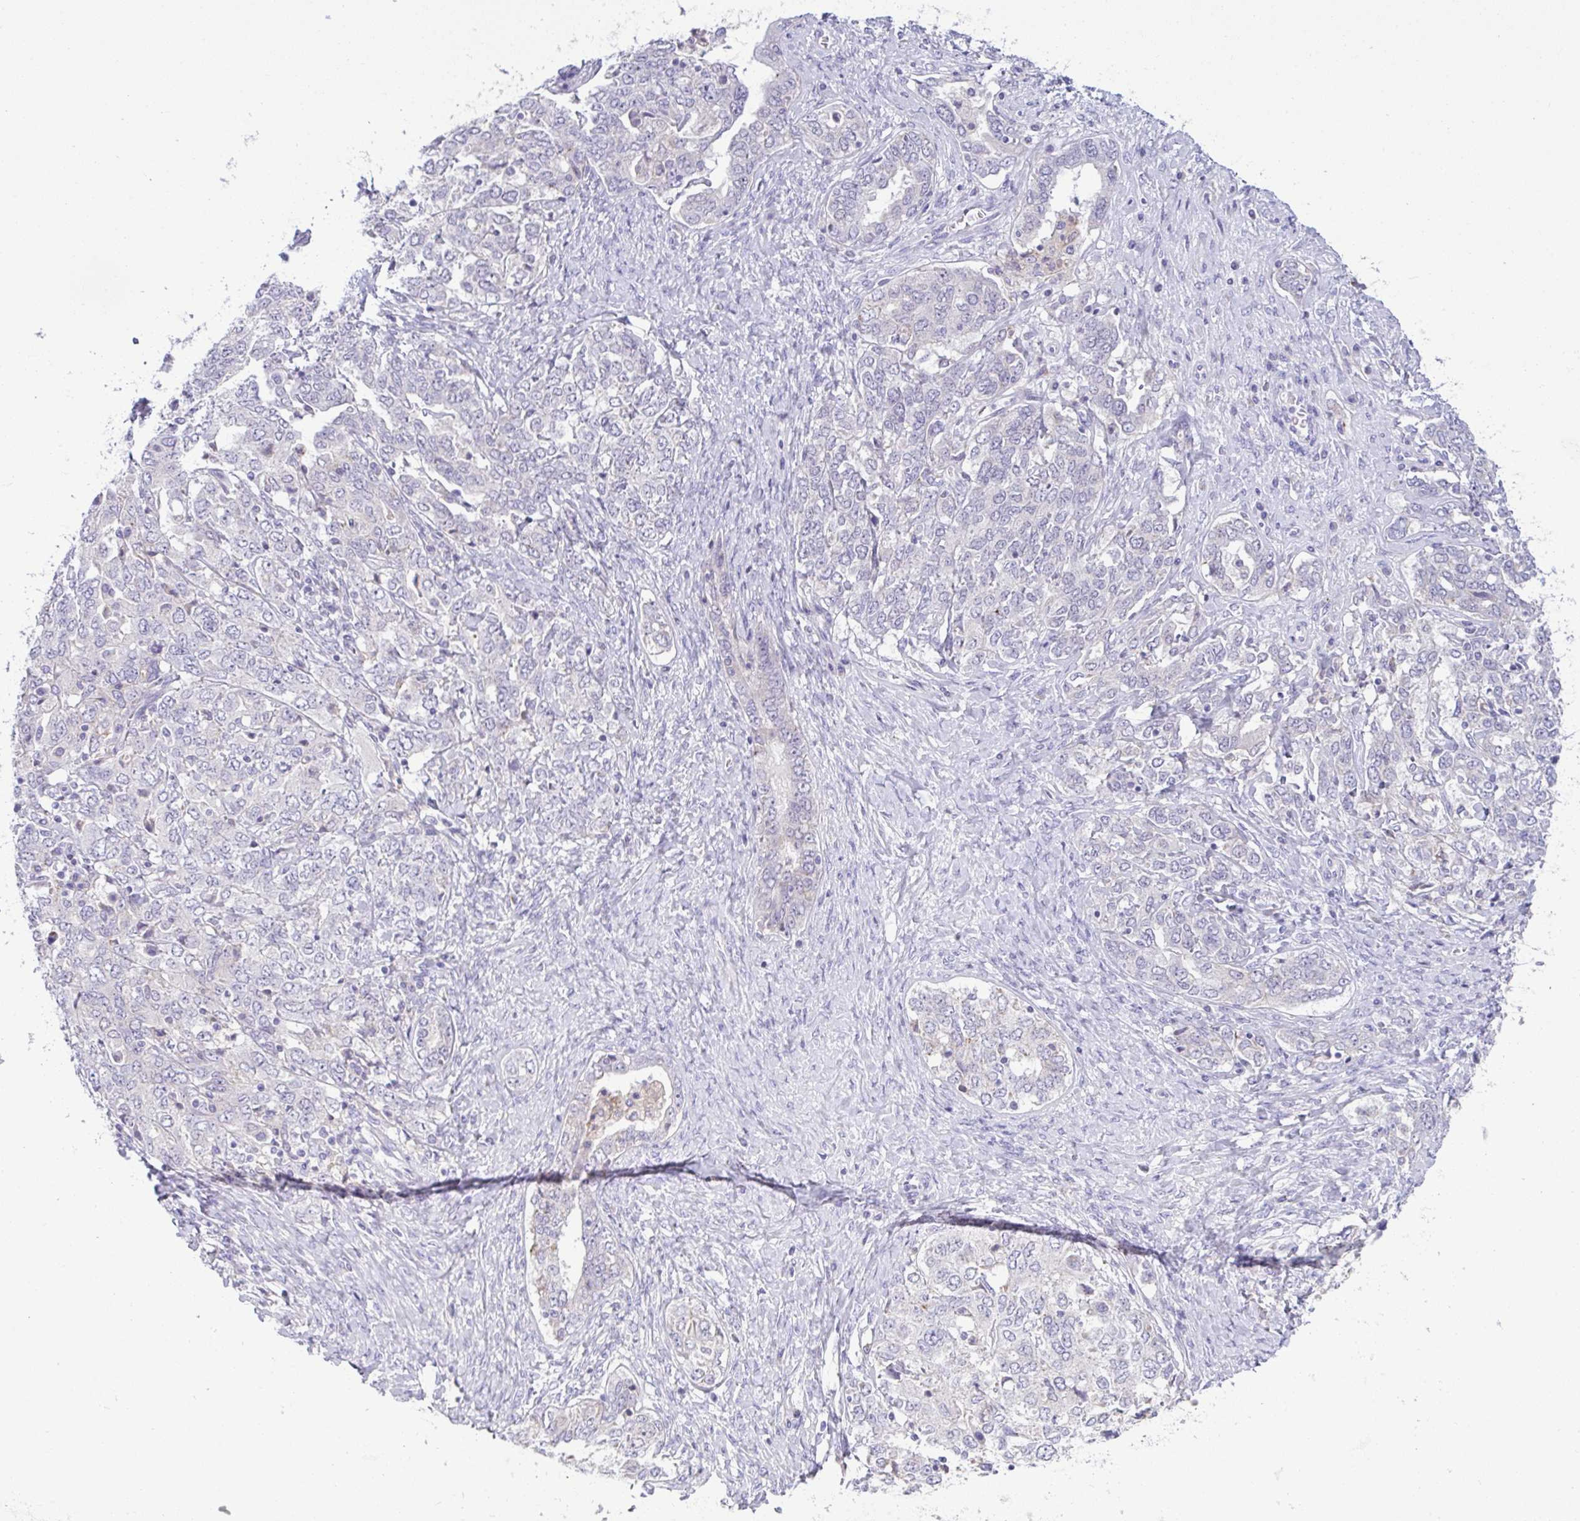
{"staining": {"intensity": "negative", "quantity": "none", "location": "none"}, "tissue": "ovarian cancer", "cell_type": "Tumor cells", "image_type": "cancer", "snomed": [{"axis": "morphology", "description": "Carcinoma, endometroid"}, {"axis": "topography", "description": "Ovary"}], "caption": "Immunohistochemistry (IHC) micrograph of neoplastic tissue: ovarian cancer (endometroid carcinoma) stained with DAB (3,3'-diaminobenzidine) demonstrates no significant protein staining in tumor cells.", "gene": "RGPD5", "patient": {"sex": "female", "age": 62}}